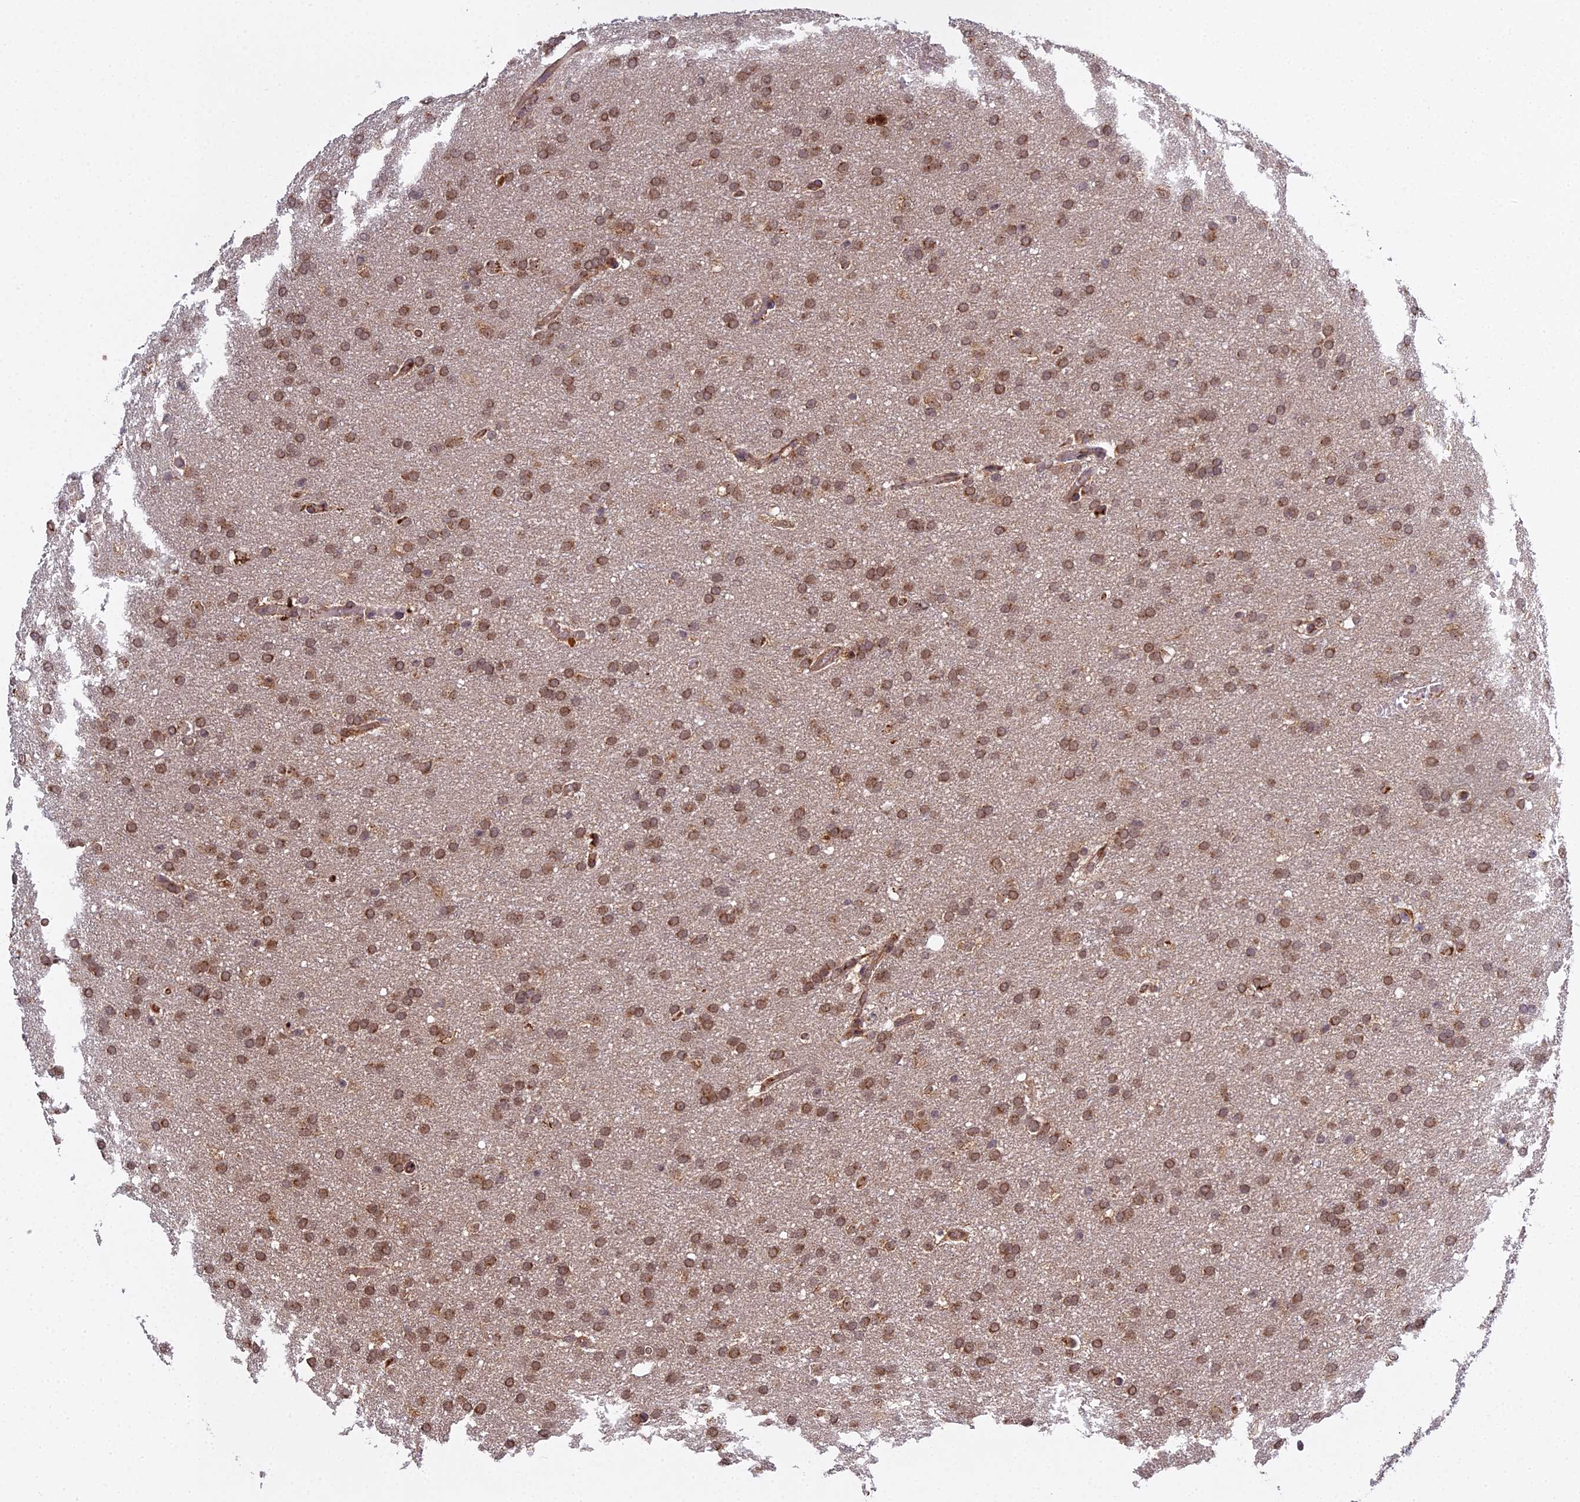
{"staining": {"intensity": "moderate", "quantity": ">75%", "location": "nuclear"}, "tissue": "glioma", "cell_type": "Tumor cells", "image_type": "cancer", "snomed": [{"axis": "morphology", "description": "Glioma, malignant, High grade"}, {"axis": "topography", "description": "Cerebral cortex"}], "caption": "Glioma stained with DAB immunohistochemistry (IHC) displays medium levels of moderate nuclear positivity in about >75% of tumor cells. (Brightfield microscopy of DAB IHC at high magnification).", "gene": "MEOX1", "patient": {"sex": "female", "age": 36}}